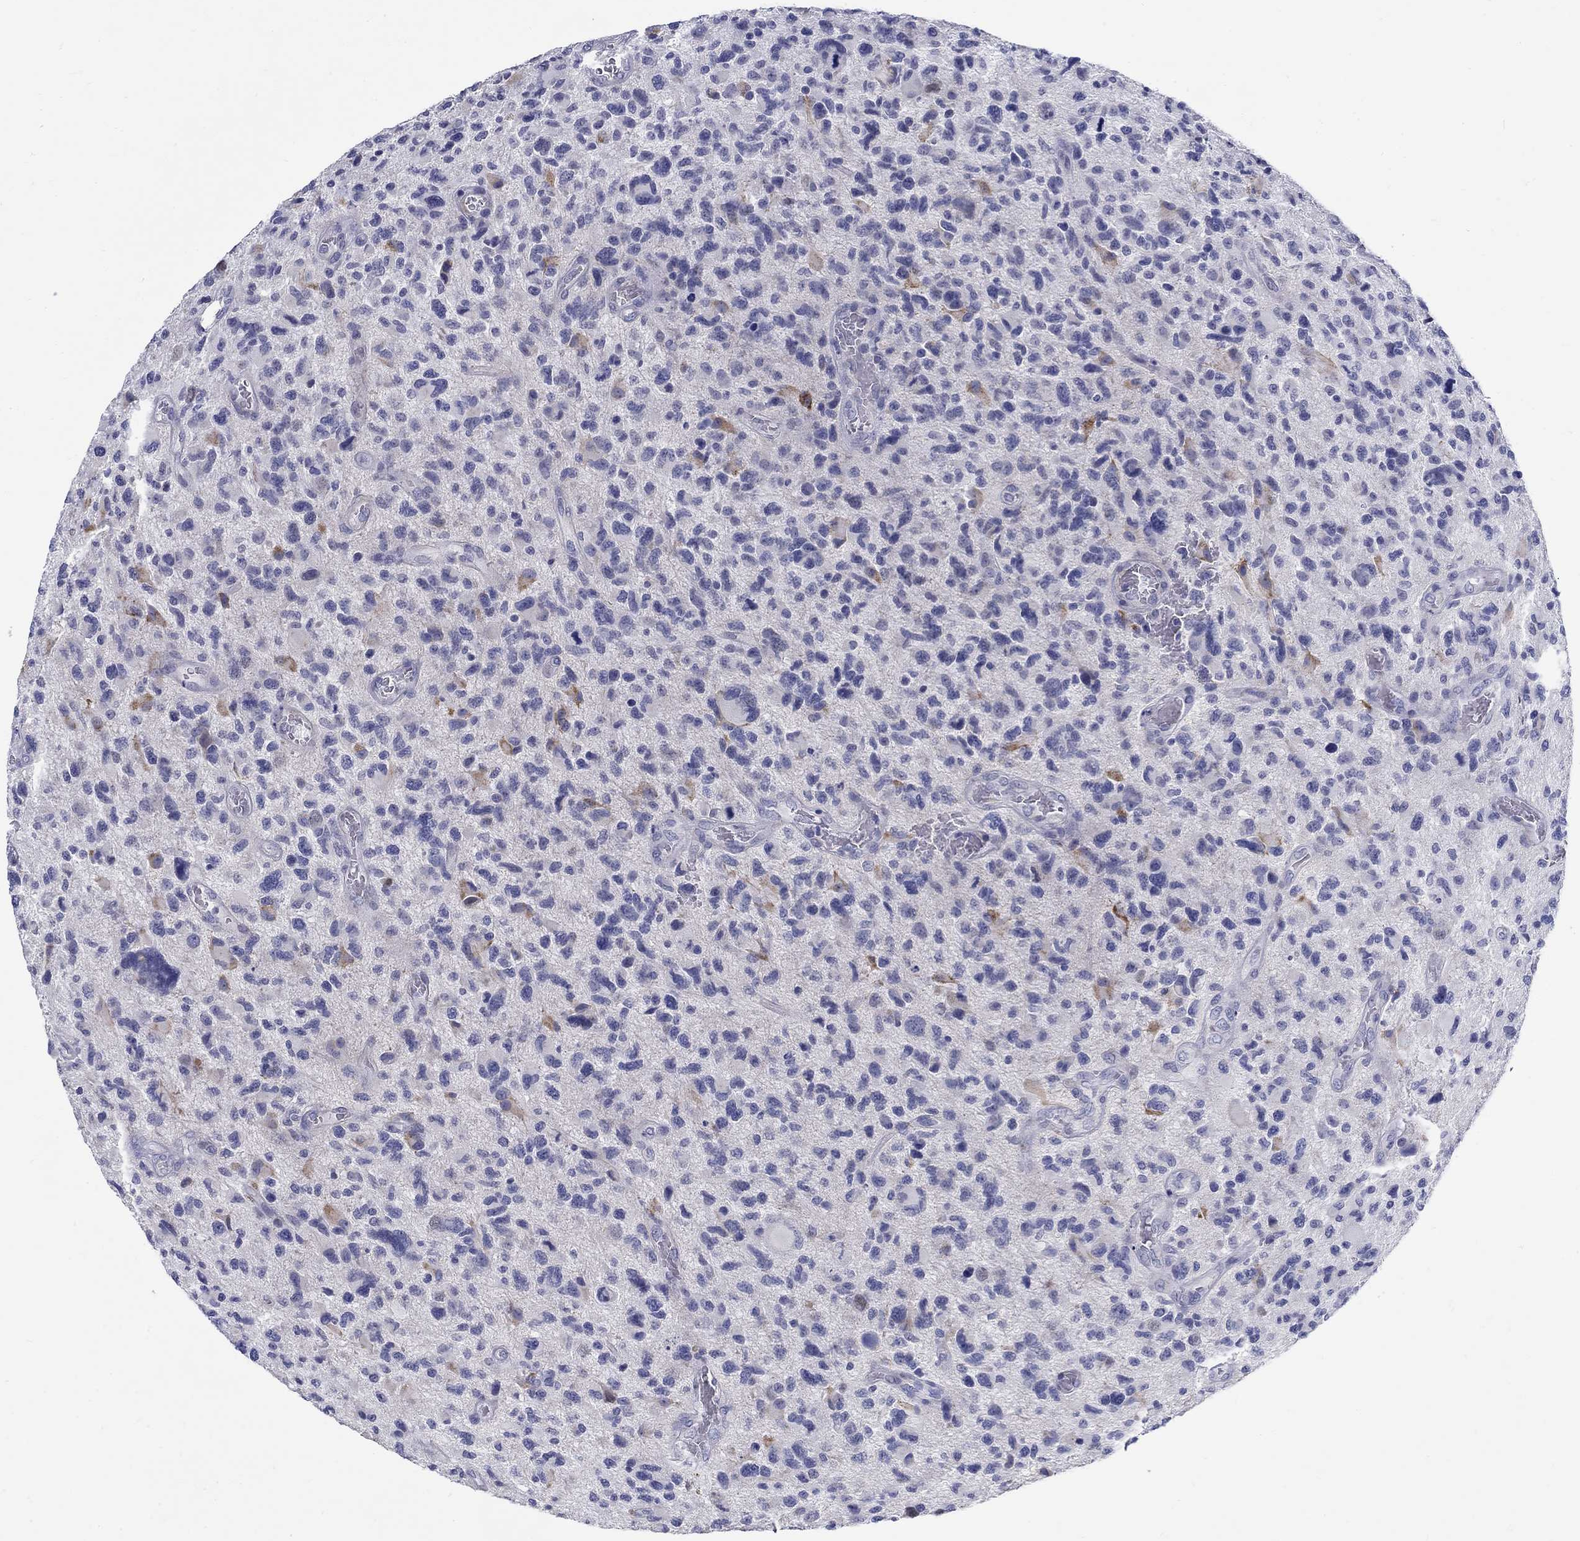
{"staining": {"intensity": "negative", "quantity": "none", "location": "none"}, "tissue": "glioma", "cell_type": "Tumor cells", "image_type": "cancer", "snomed": [{"axis": "morphology", "description": "Glioma, malignant, NOS"}, {"axis": "morphology", "description": "Glioma, malignant, High grade"}, {"axis": "topography", "description": "Brain"}], "caption": "The photomicrograph demonstrates no significant expression in tumor cells of high-grade glioma (malignant).", "gene": "ABCA4", "patient": {"sex": "female", "age": 71}}